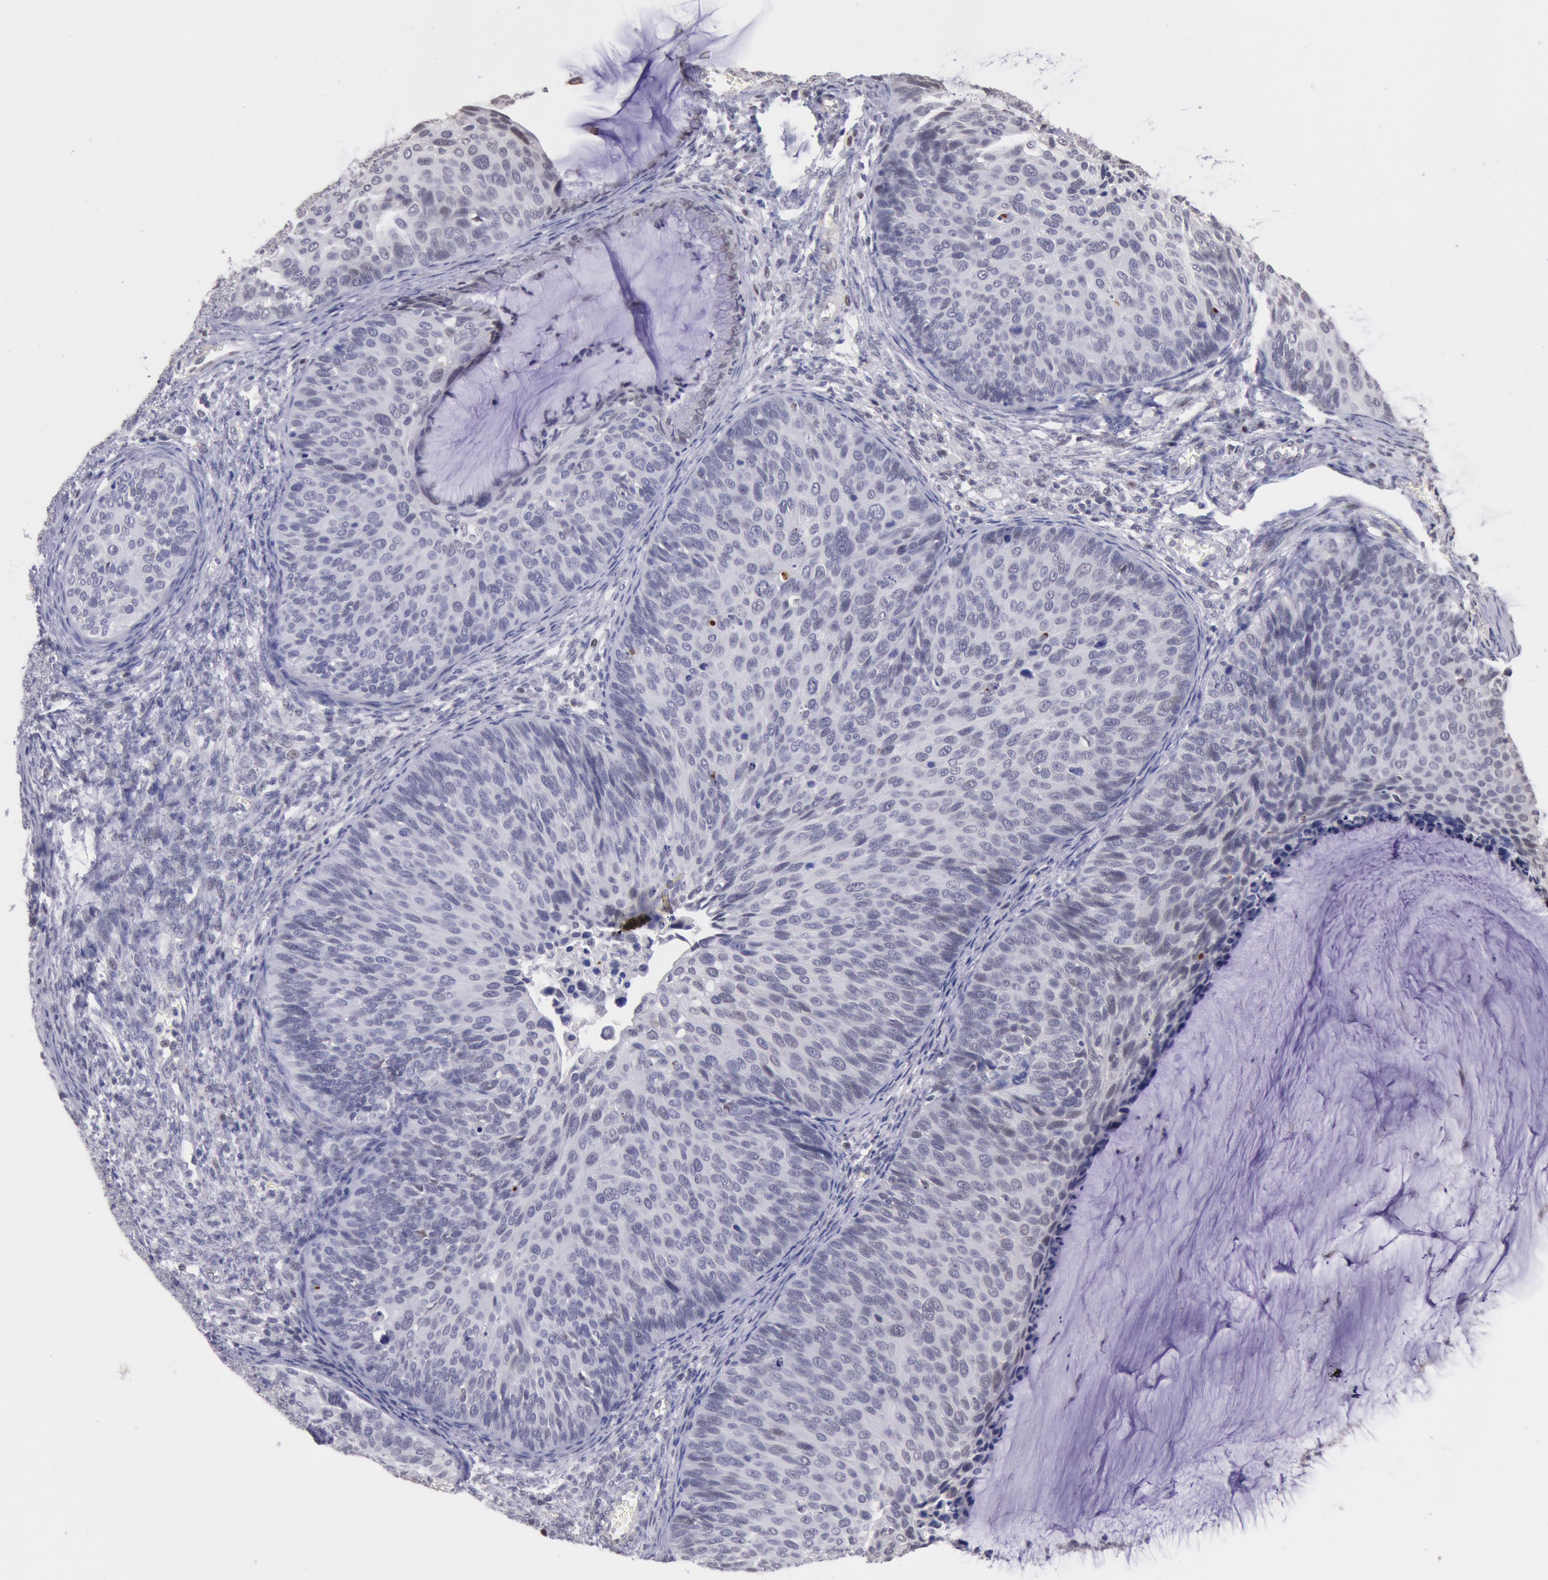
{"staining": {"intensity": "negative", "quantity": "none", "location": "none"}, "tissue": "cervical cancer", "cell_type": "Tumor cells", "image_type": "cancer", "snomed": [{"axis": "morphology", "description": "Squamous cell carcinoma, NOS"}, {"axis": "topography", "description": "Cervix"}], "caption": "Tumor cells are negative for protein expression in human cervical cancer (squamous cell carcinoma).", "gene": "MYH7", "patient": {"sex": "female", "age": 36}}